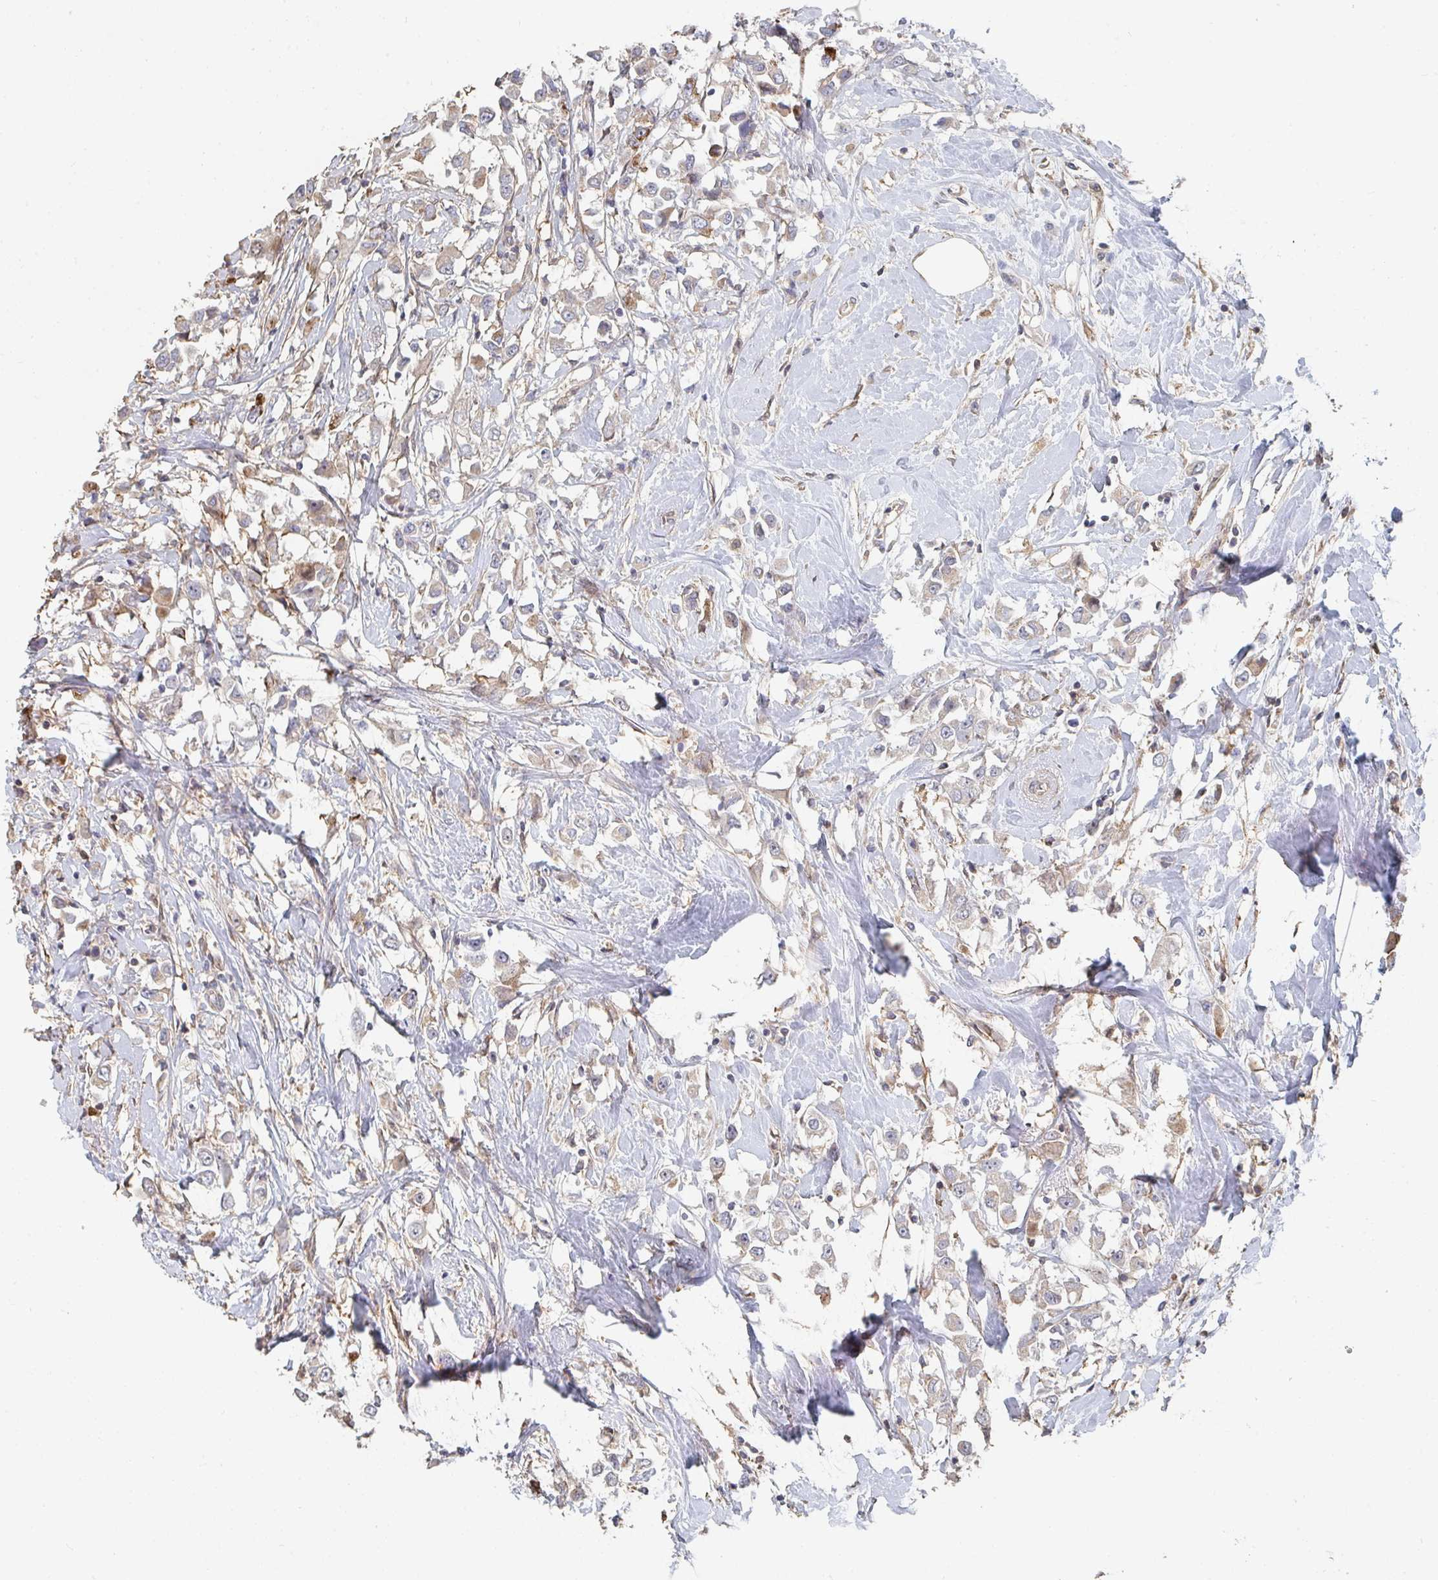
{"staining": {"intensity": "moderate", "quantity": "<25%", "location": "cytoplasmic/membranous"}, "tissue": "breast cancer", "cell_type": "Tumor cells", "image_type": "cancer", "snomed": [{"axis": "morphology", "description": "Duct carcinoma"}, {"axis": "topography", "description": "Breast"}], "caption": "This is a photomicrograph of immunohistochemistry staining of infiltrating ductal carcinoma (breast), which shows moderate expression in the cytoplasmic/membranous of tumor cells.", "gene": "PTEN", "patient": {"sex": "female", "age": 61}}